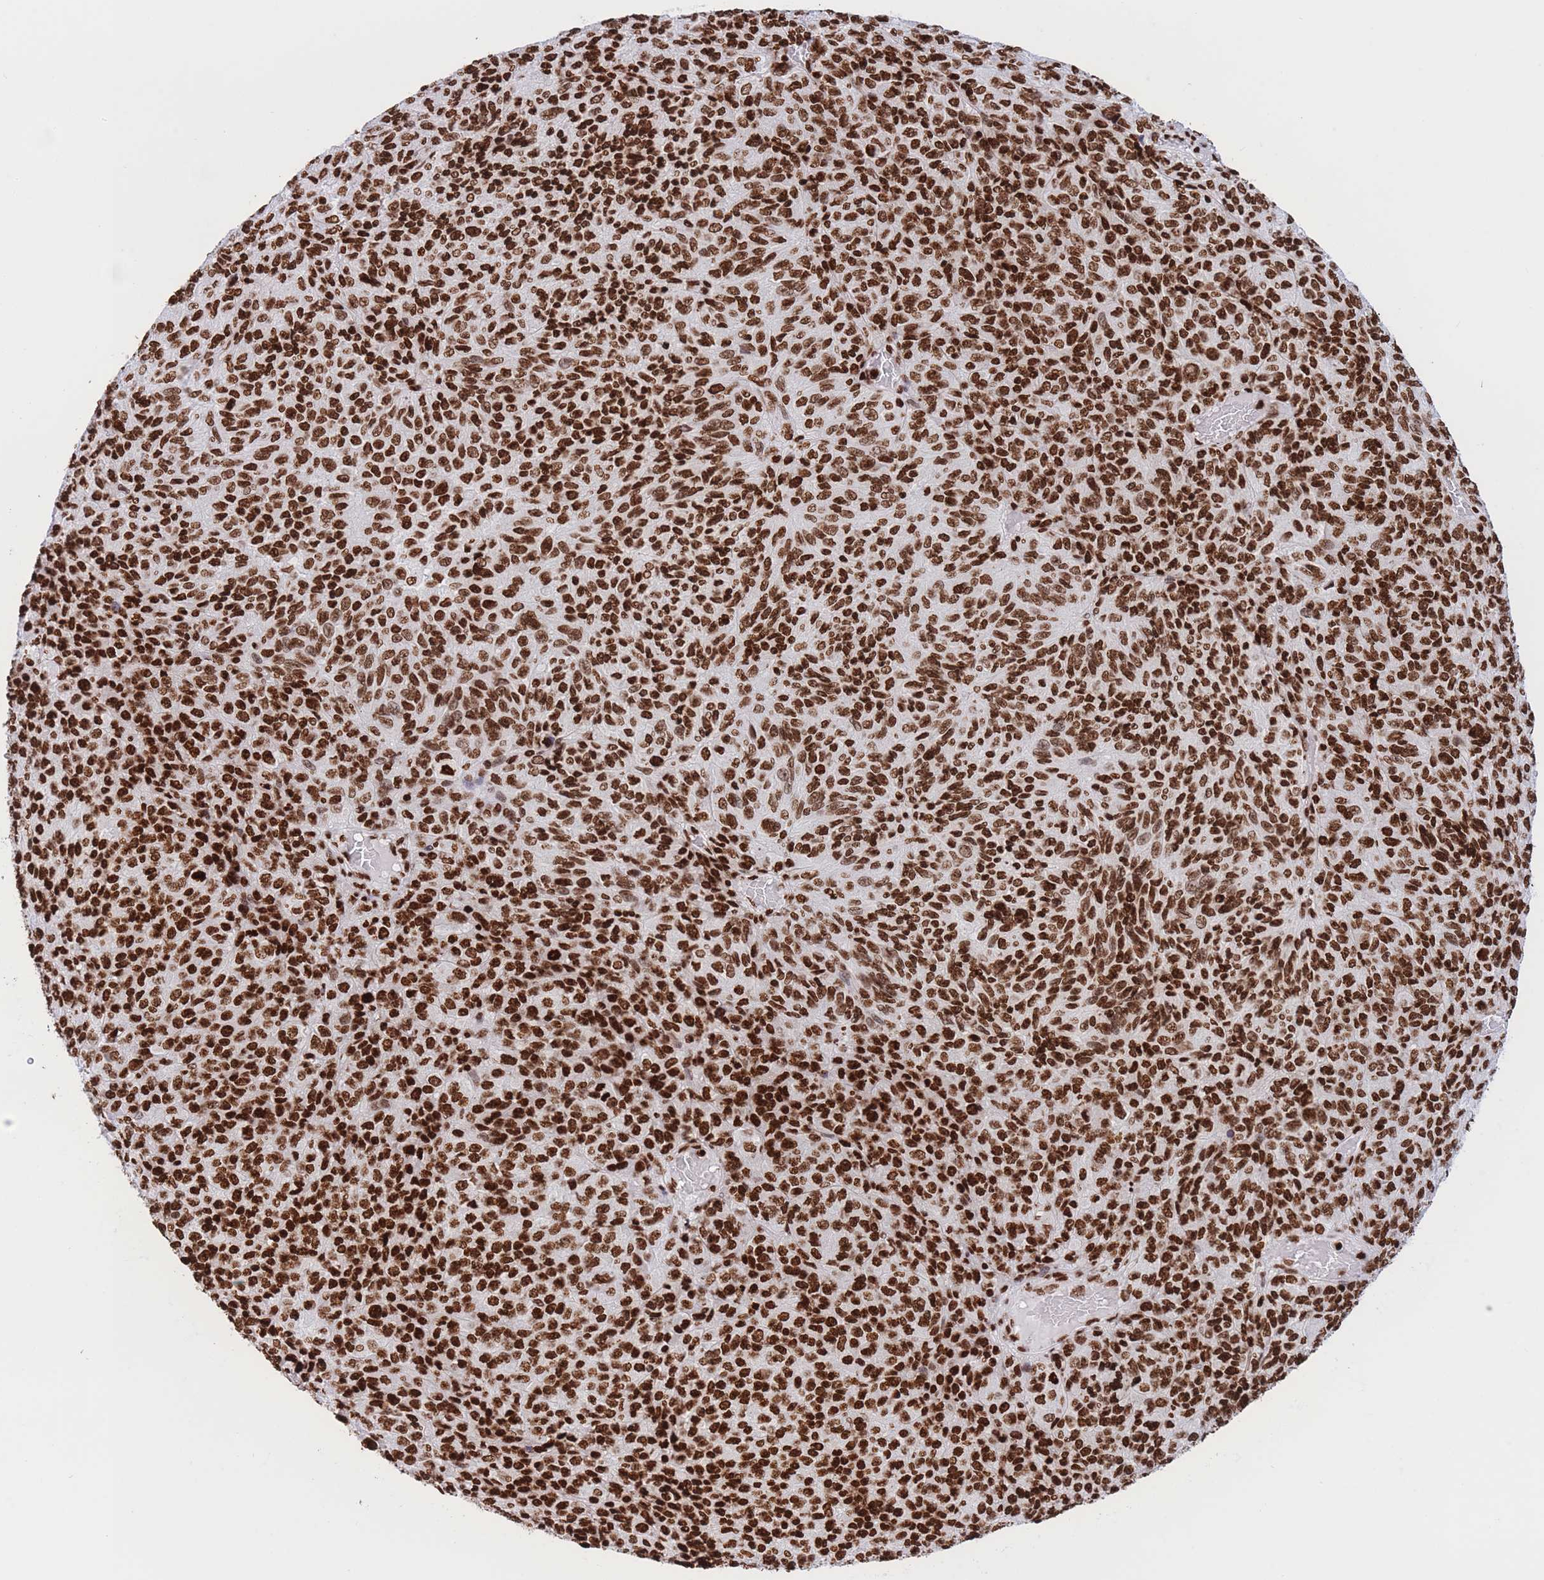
{"staining": {"intensity": "strong", "quantity": ">75%", "location": "nuclear"}, "tissue": "melanoma", "cell_type": "Tumor cells", "image_type": "cancer", "snomed": [{"axis": "morphology", "description": "Malignant melanoma, Metastatic site"}, {"axis": "topography", "description": "Brain"}], "caption": "Strong nuclear protein expression is appreciated in about >75% of tumor cells in malignant melanoma (metastatic site). (DAB (3,3'-diaminobenzidine) = brown stain, brightfield microscopy at high magnification).", "gene": "H2BC11", "patient": {"sex": "female", "age": 56}}